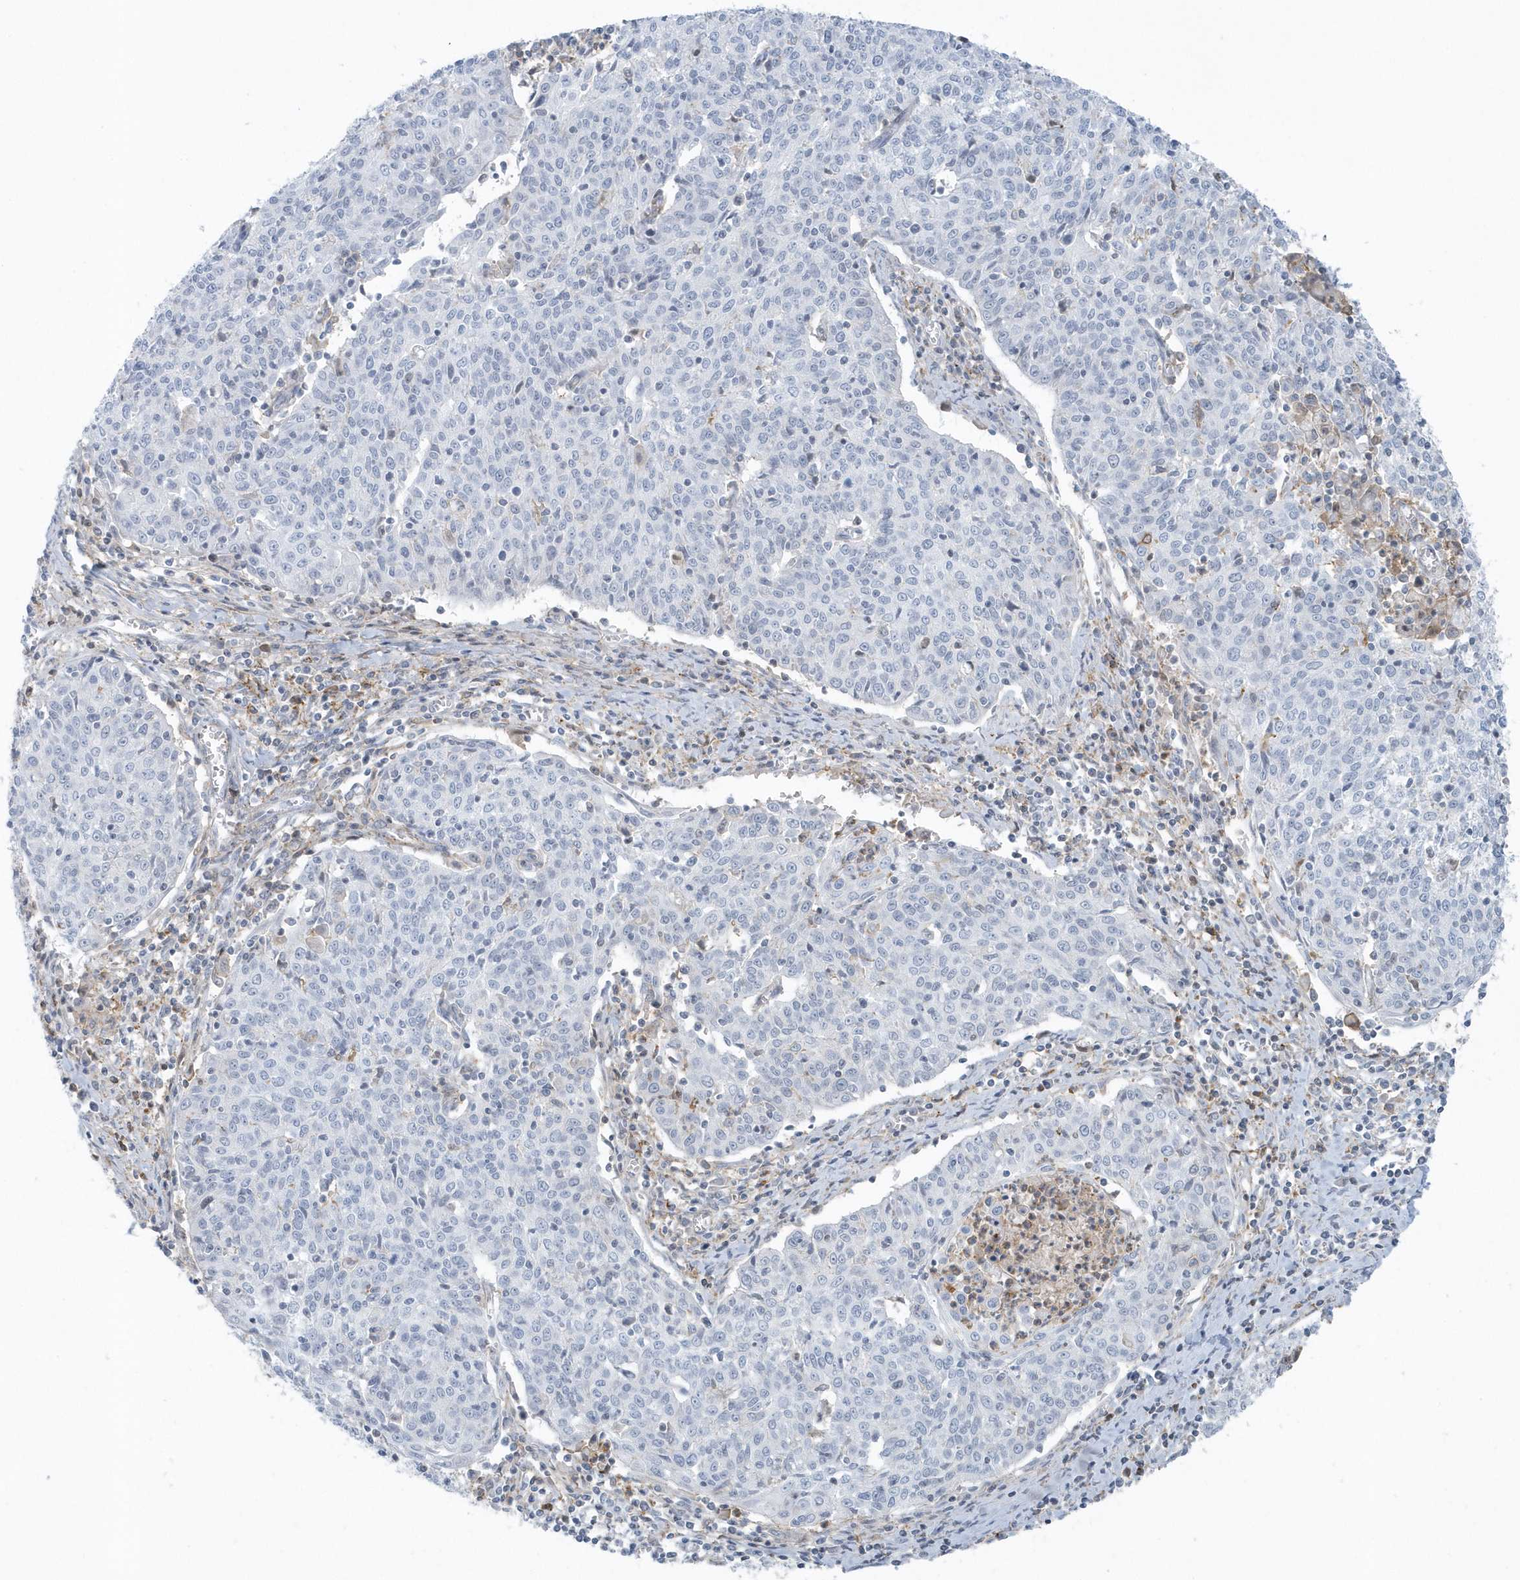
{"staining": {"intensity": "negative", "quantity": "none", "location": "none"}, "tissue": "cervical cancer", "cell_type": "Tumor cells", "image_type": "cancer", "snomed": [{"axis": "morphology", "description": "Squamous cell carcinoma, NOS"}, {"axis": "topography", "description": "Cervix"}], "caption": "Tumor cells are negative for protein expression in human cervical cancer (squamous cell carcinoma). (Stains: DAB IHC with hematoxylin counter stain, Microscopy: brightfield microscopy at high magnification).", "gene": "CACNB2", "patient": {"sex": "female", "age": 48}}